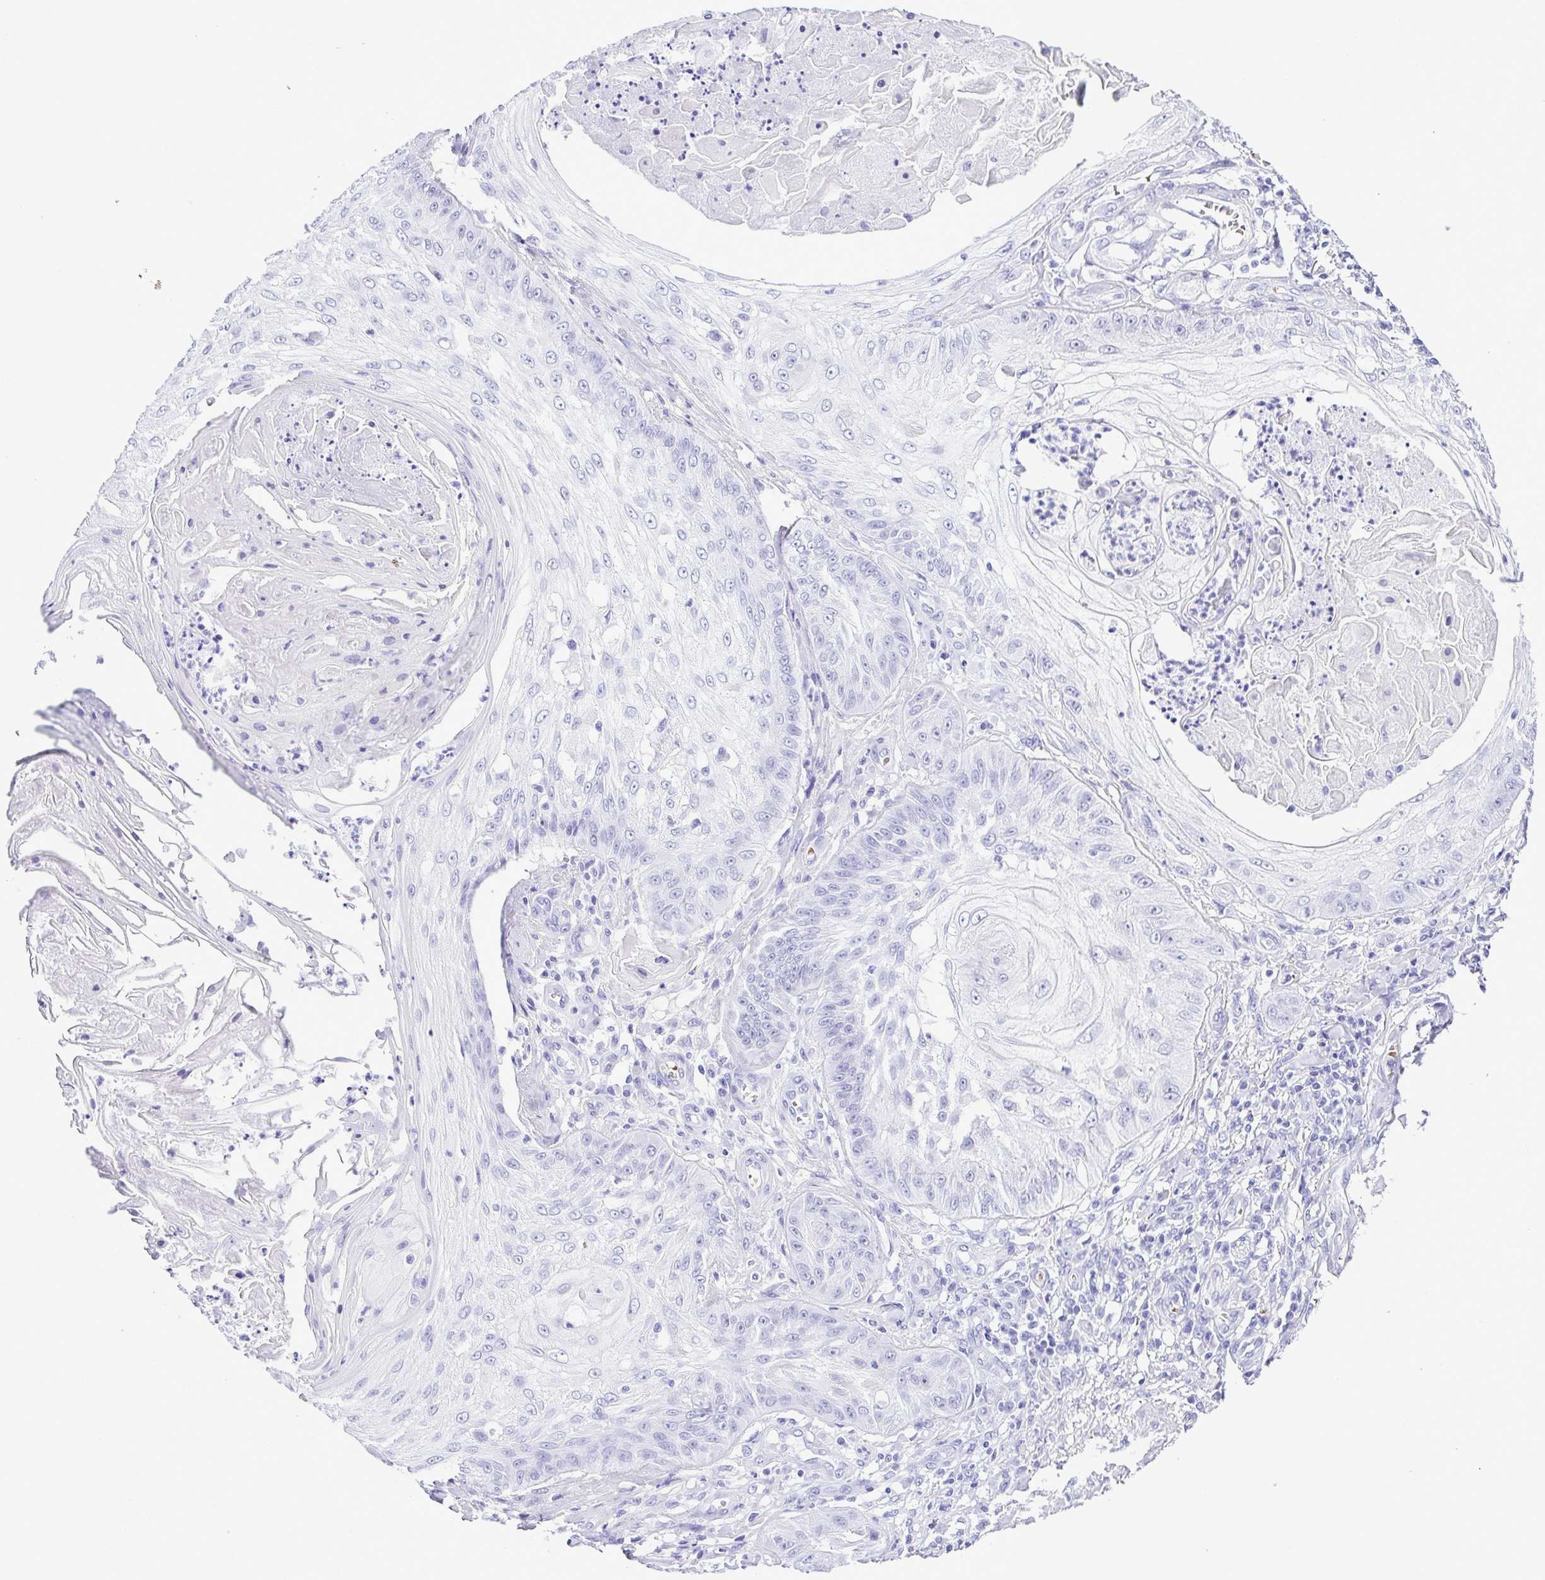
{"staining": {"intensity": "negative", "quantity": "none", "location": "none"}, "tissue": "skin cancer", "cell_type": "Tumor cells", "image_type": "cancer", "snomed": [{"axis": "morphology", "description": "Squamous cell carcinoma, NOS"}, {"axis": "topography", "description": "Skin"}], "caption": "Skin squamous cell carcinoma was stained to show a protein in brown. There is no significant positivity in tumor cells.", "gene": "SYT1", "patient": {"sex": "male", "age": 70}}